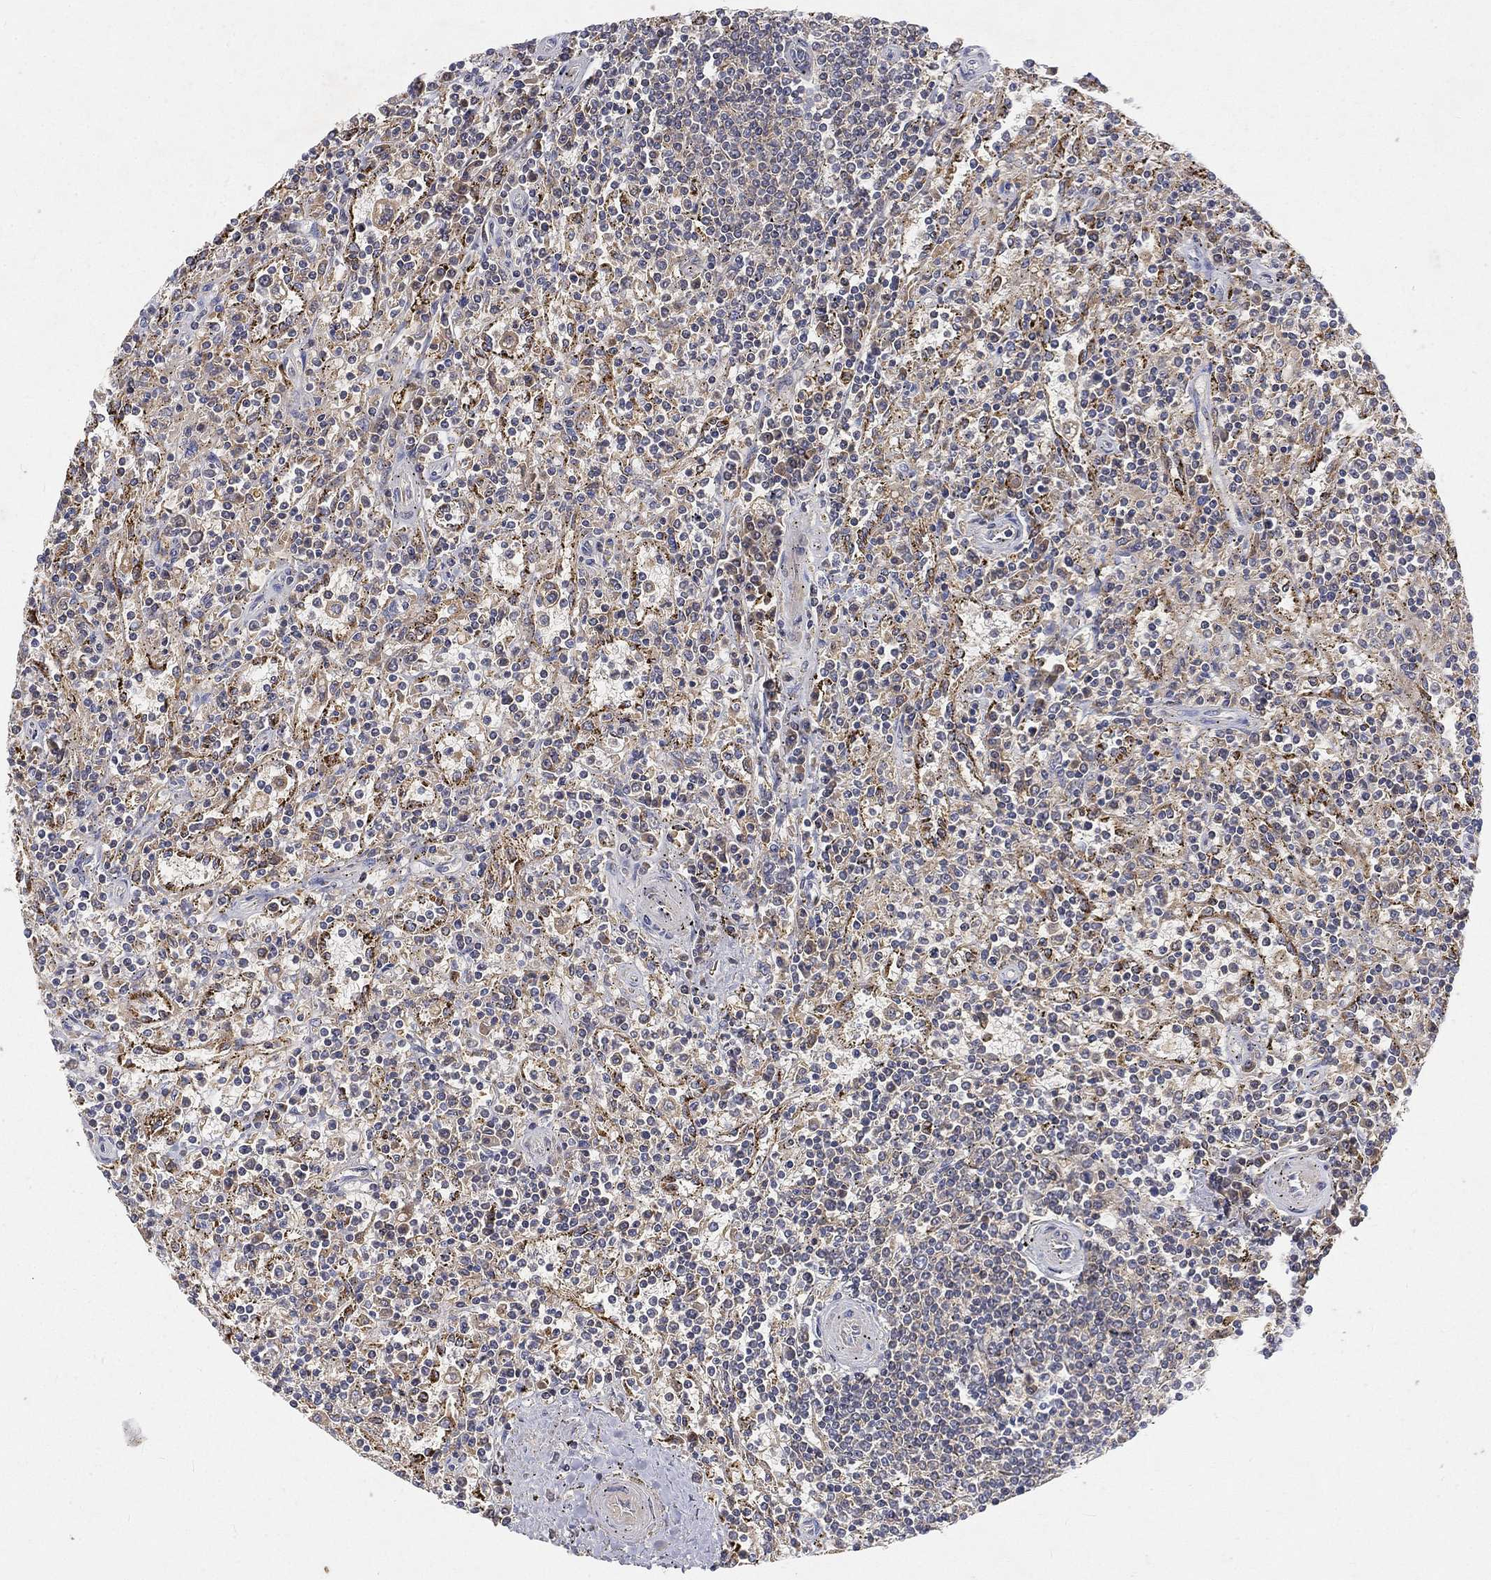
{"staining": {"intensity": "negative", "quantity": "none", "location": "none"}, "tissue": "lymphoma", "cell_type": "Tumor cells", "image_type": "cancer", "snomed": [{"axis": "morphology", "description": "Malignant lymphoma, non-Hodgkin's type, Low grade"}, {"axis": "topography", "description": "Spleen"}], "caption": "The IHC micrograph has no significant positivity in tumor cells of lymphoma tissue. (Brightfield microscopy of DAB immunohistochemistry at high magnification).", "gene": "CTSL", "patient": {"sex": "male", "age": 62}}